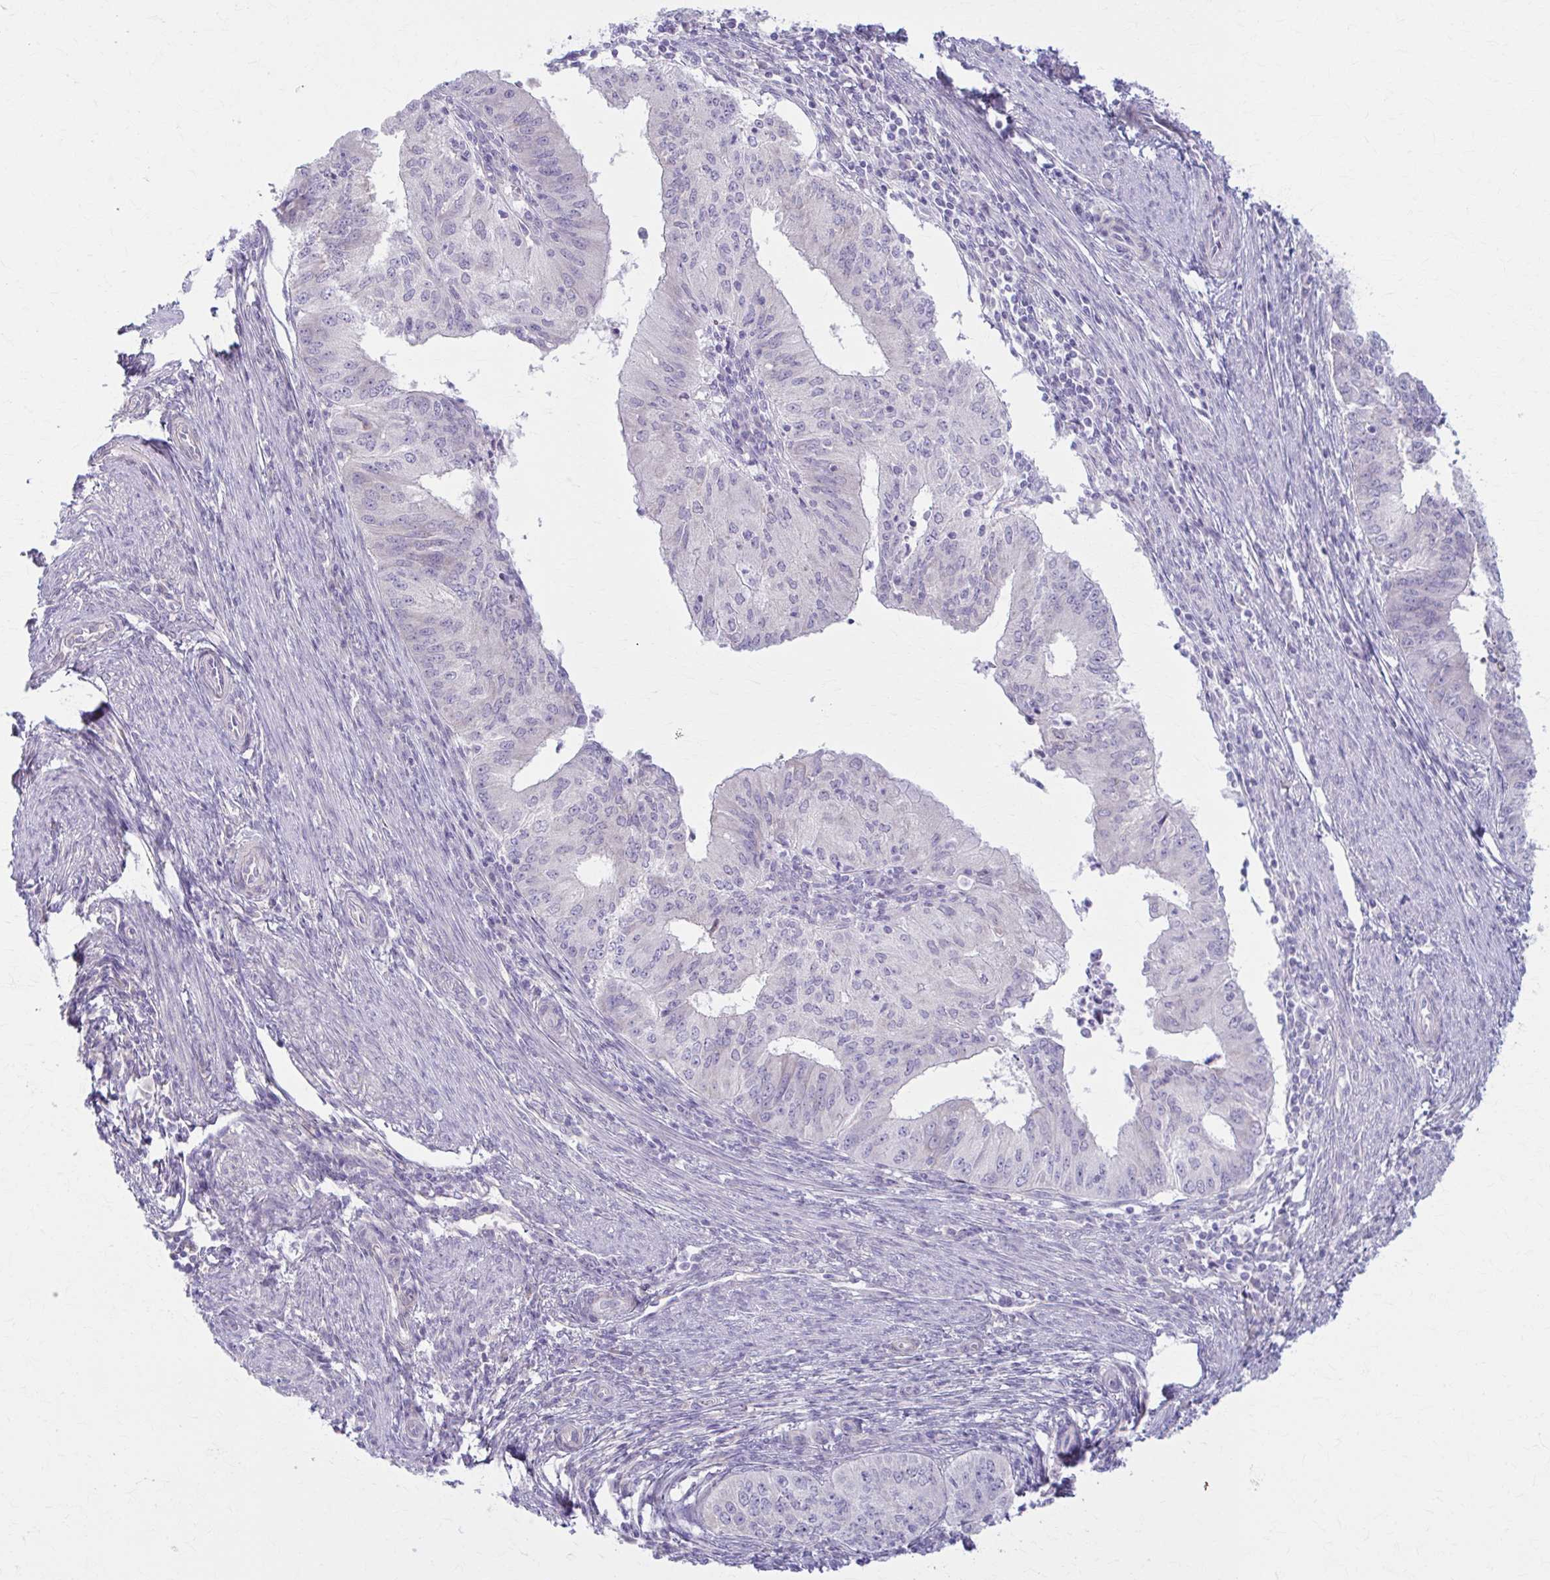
{"staining": {"intensity": "negative", "quantity": "none", "location": "none"}, "tissue": "endometrial cancer", "cell_type": "Tumor cells", "image_type": "cancer", "snomed": [{"axis": "morphology", "description": "Adenocarcinoma, NOS"}, {"axis": "topography", "description": "Endometrium"}], "caption": "DAB immunohistochemical staining of human endometrial cancer (adenocarcinoma) demonstrates no significant staining in tumor cells.", "gene": "PRKRA", "patient": {"sex": "female", "age": 50}}